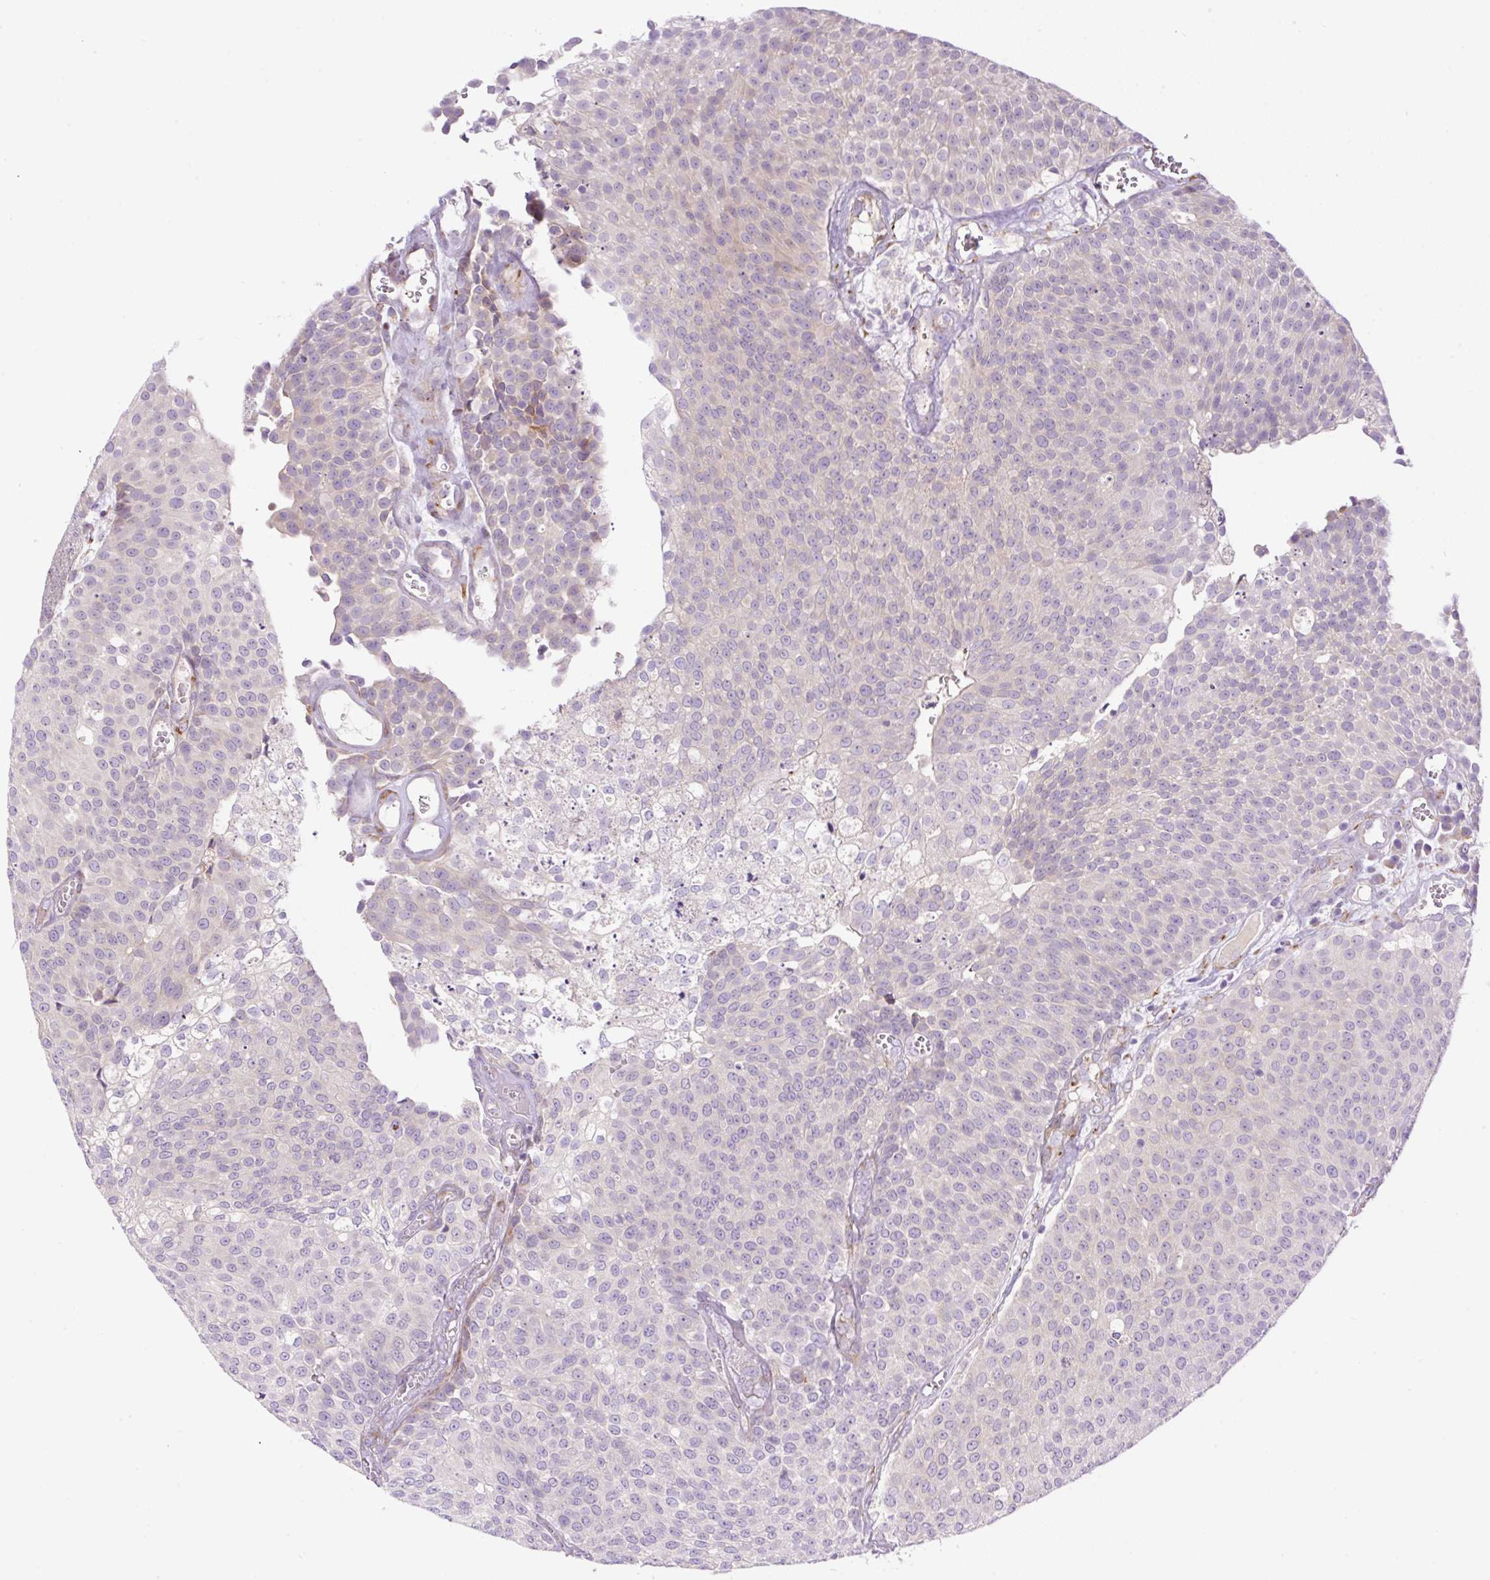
{"staining": {"intensity": "moderate", "quantity": "<25%", "location": "cytoplasmic/membranous"}, "tissue": "urothelial cancer", "cell_type": "Tumor cells", "image_type": "cancer", "snomed": [{"axis": "morphology", "description": "Urothelial carcinoma, Low grade"}, {"axis": "topography", "description": "Urinary bladder"}], "caption": "Immunohistochemical staining of human low-grade urothelial carcinoma reveals low levels of moderate cytoplasmic/membranous positivity in about <25% of tumor cells.", "gene": "POFUT1", "patient": {"sex": "female", "age": 79}}